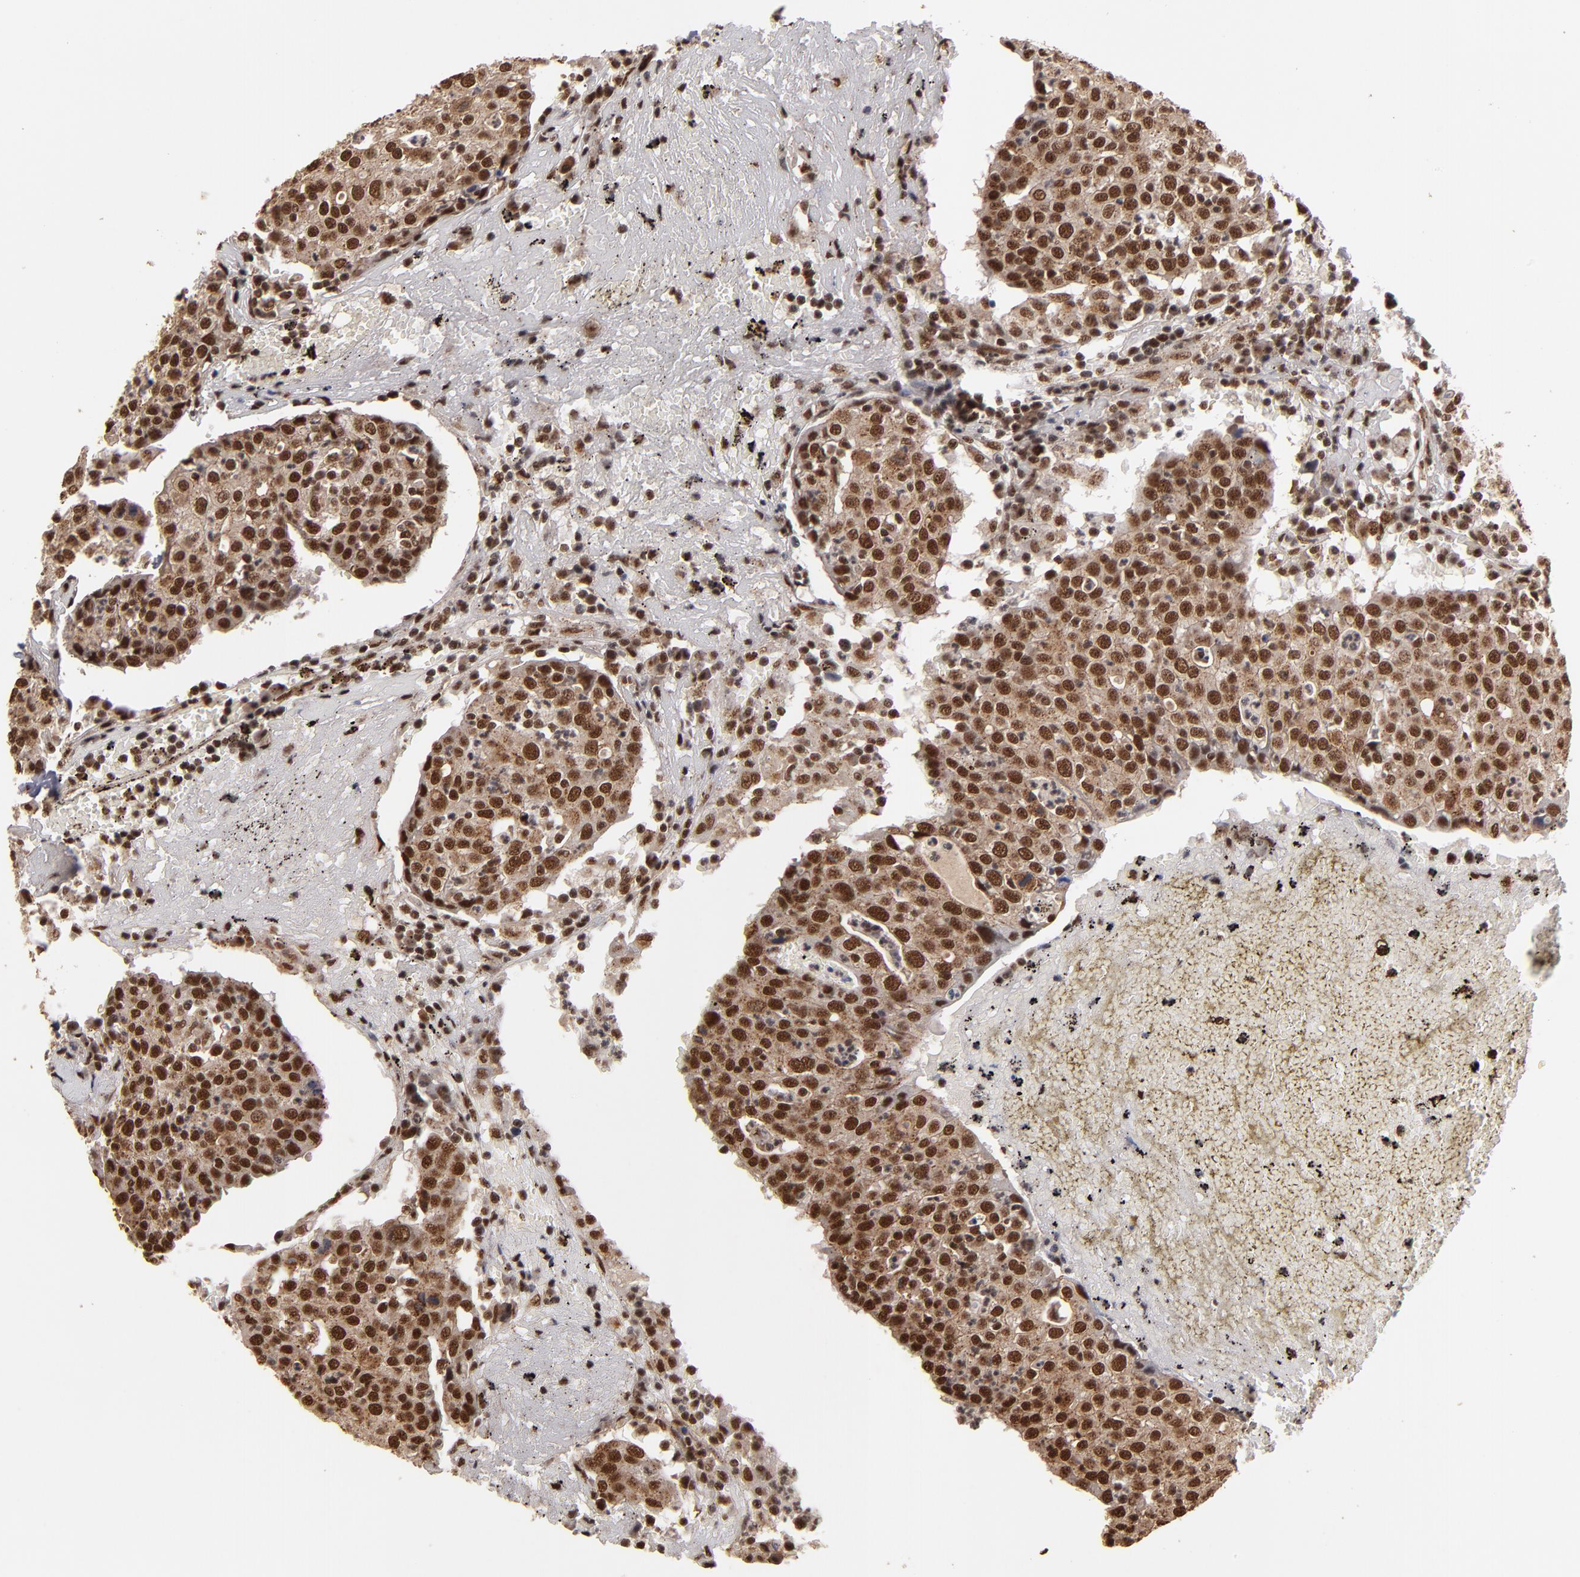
{"staining": {"intensity": "strong", "quantity": ">75%", "location": "cytoplasmic/membranous,nuclear"}, "tissue": "head and neck cancer", "cell_type": "Tumor cells", "image_type": "cancer", "snomed": [{"axis": "morphology", "description": "Adenocarcinoma, NOS"}, {"axis": "topography", "description": "Salivary gland"}, {"axis": "topography", "description": "Head-Neck"}], "caption": "Immunohistochemistry (IHC) of head and neck cancer (adenocarcinoma) shows high levels of strong cytoplasmic/membranous and nuclear staining in approximately >75% of tumor cells. Using DAB (brown) and hematoxylin (blue) stains, captured at high magnification using brightfield microscopy.", "gene": "SNW1", "patient": {"sex": "female", "age": 65}}